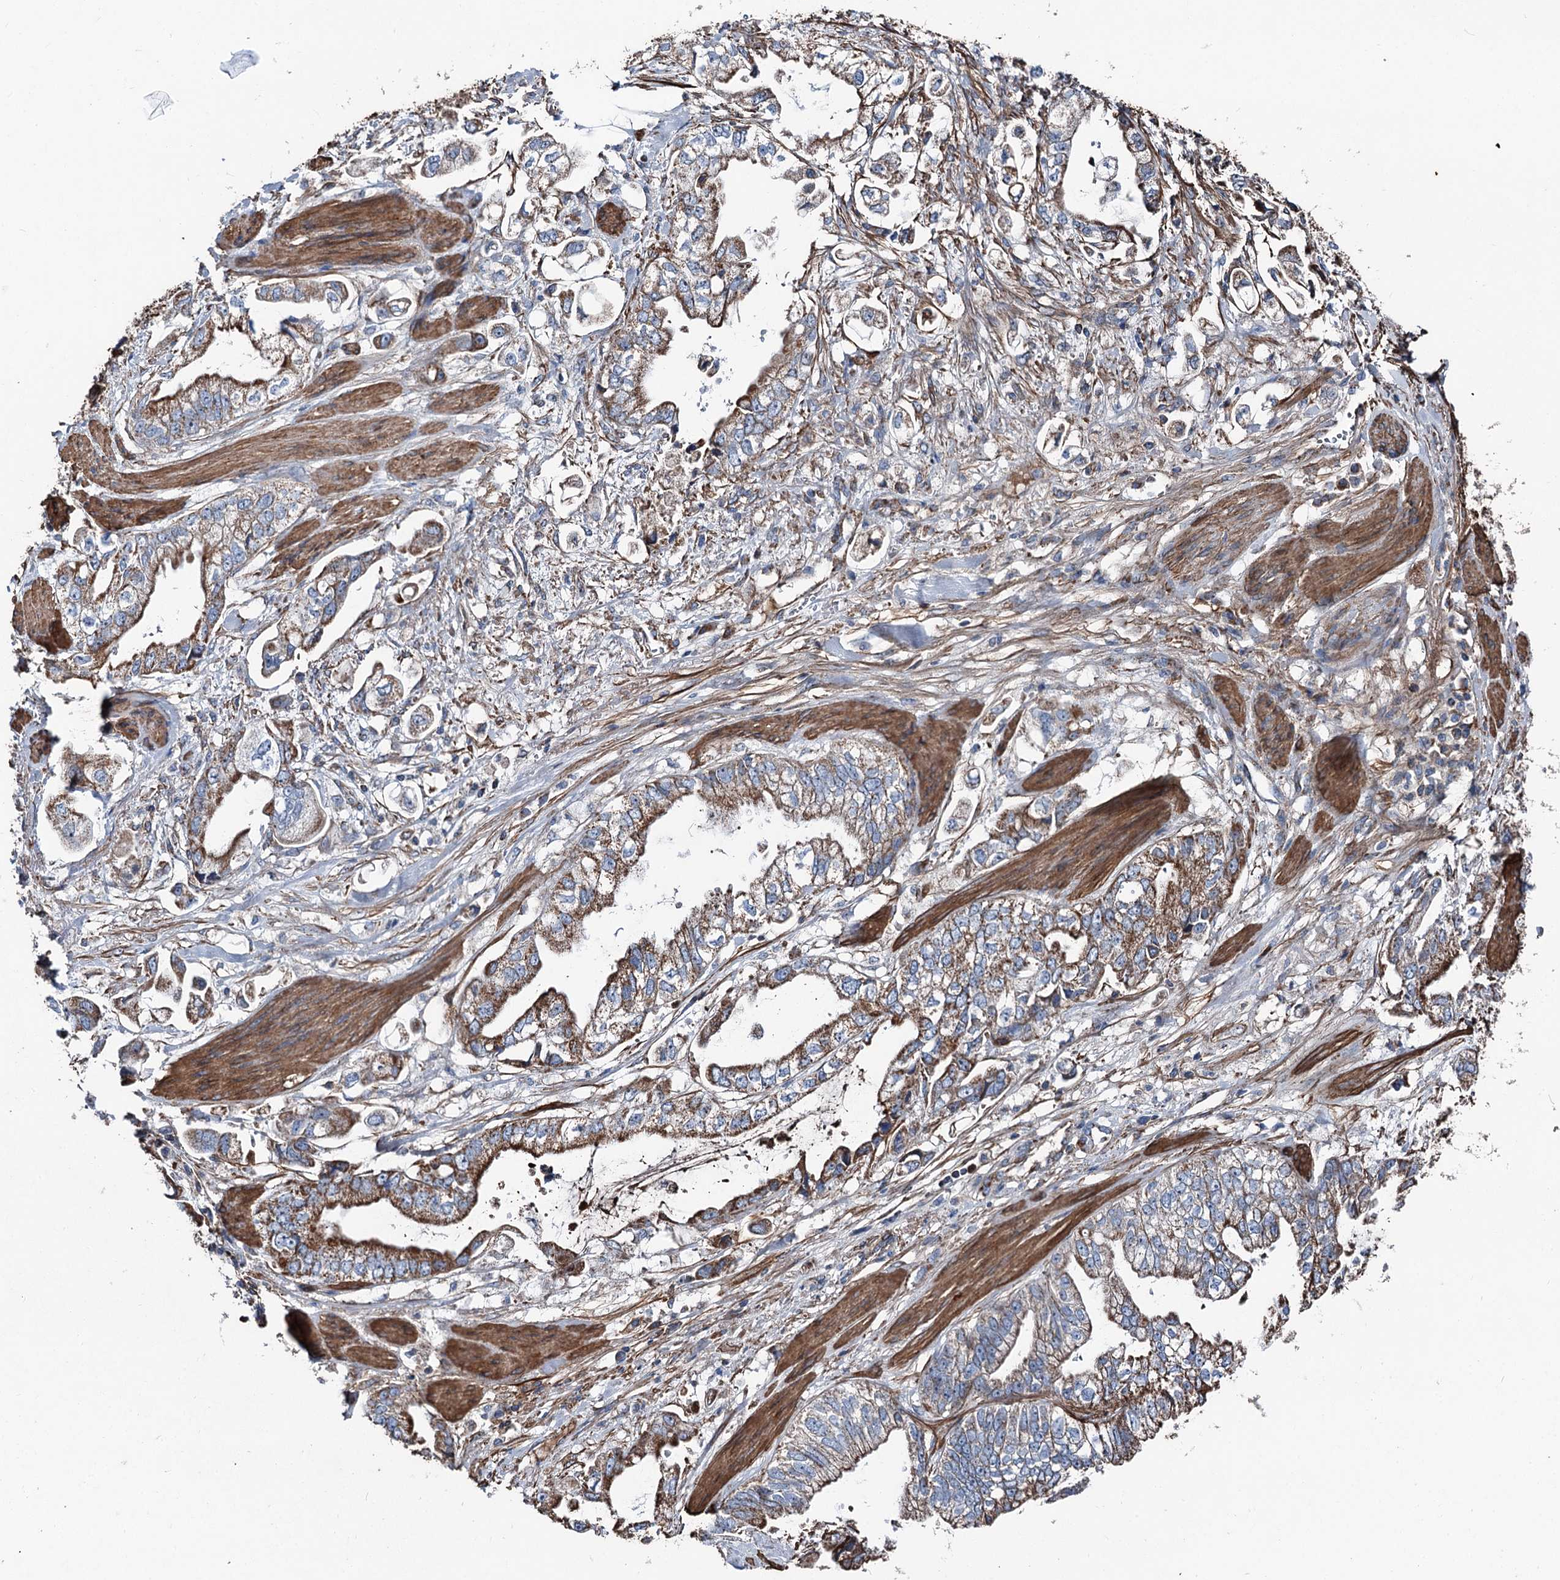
{"staining": {"intensity": "moderate", "quantity": ">75%", "location": "cytoplasmic/membranous"}, "tissue": "stomach cancer", "cell_type": "Tumor cells", "image_type": "cancer", "snomed": [{"axis": "morphology", "description": "Adenocarcinoma, NOS"}, {"axis": "topography", "description": "Stomach"}], "caption": "This is an image of immunohistochemistry (IHC) staining of stomach cancer, which shows moderate staining in the cytoplasmic/membranous of tumor cells.", "gene": "DDIAS", "patient": {"sex": "male", "age": 62}}